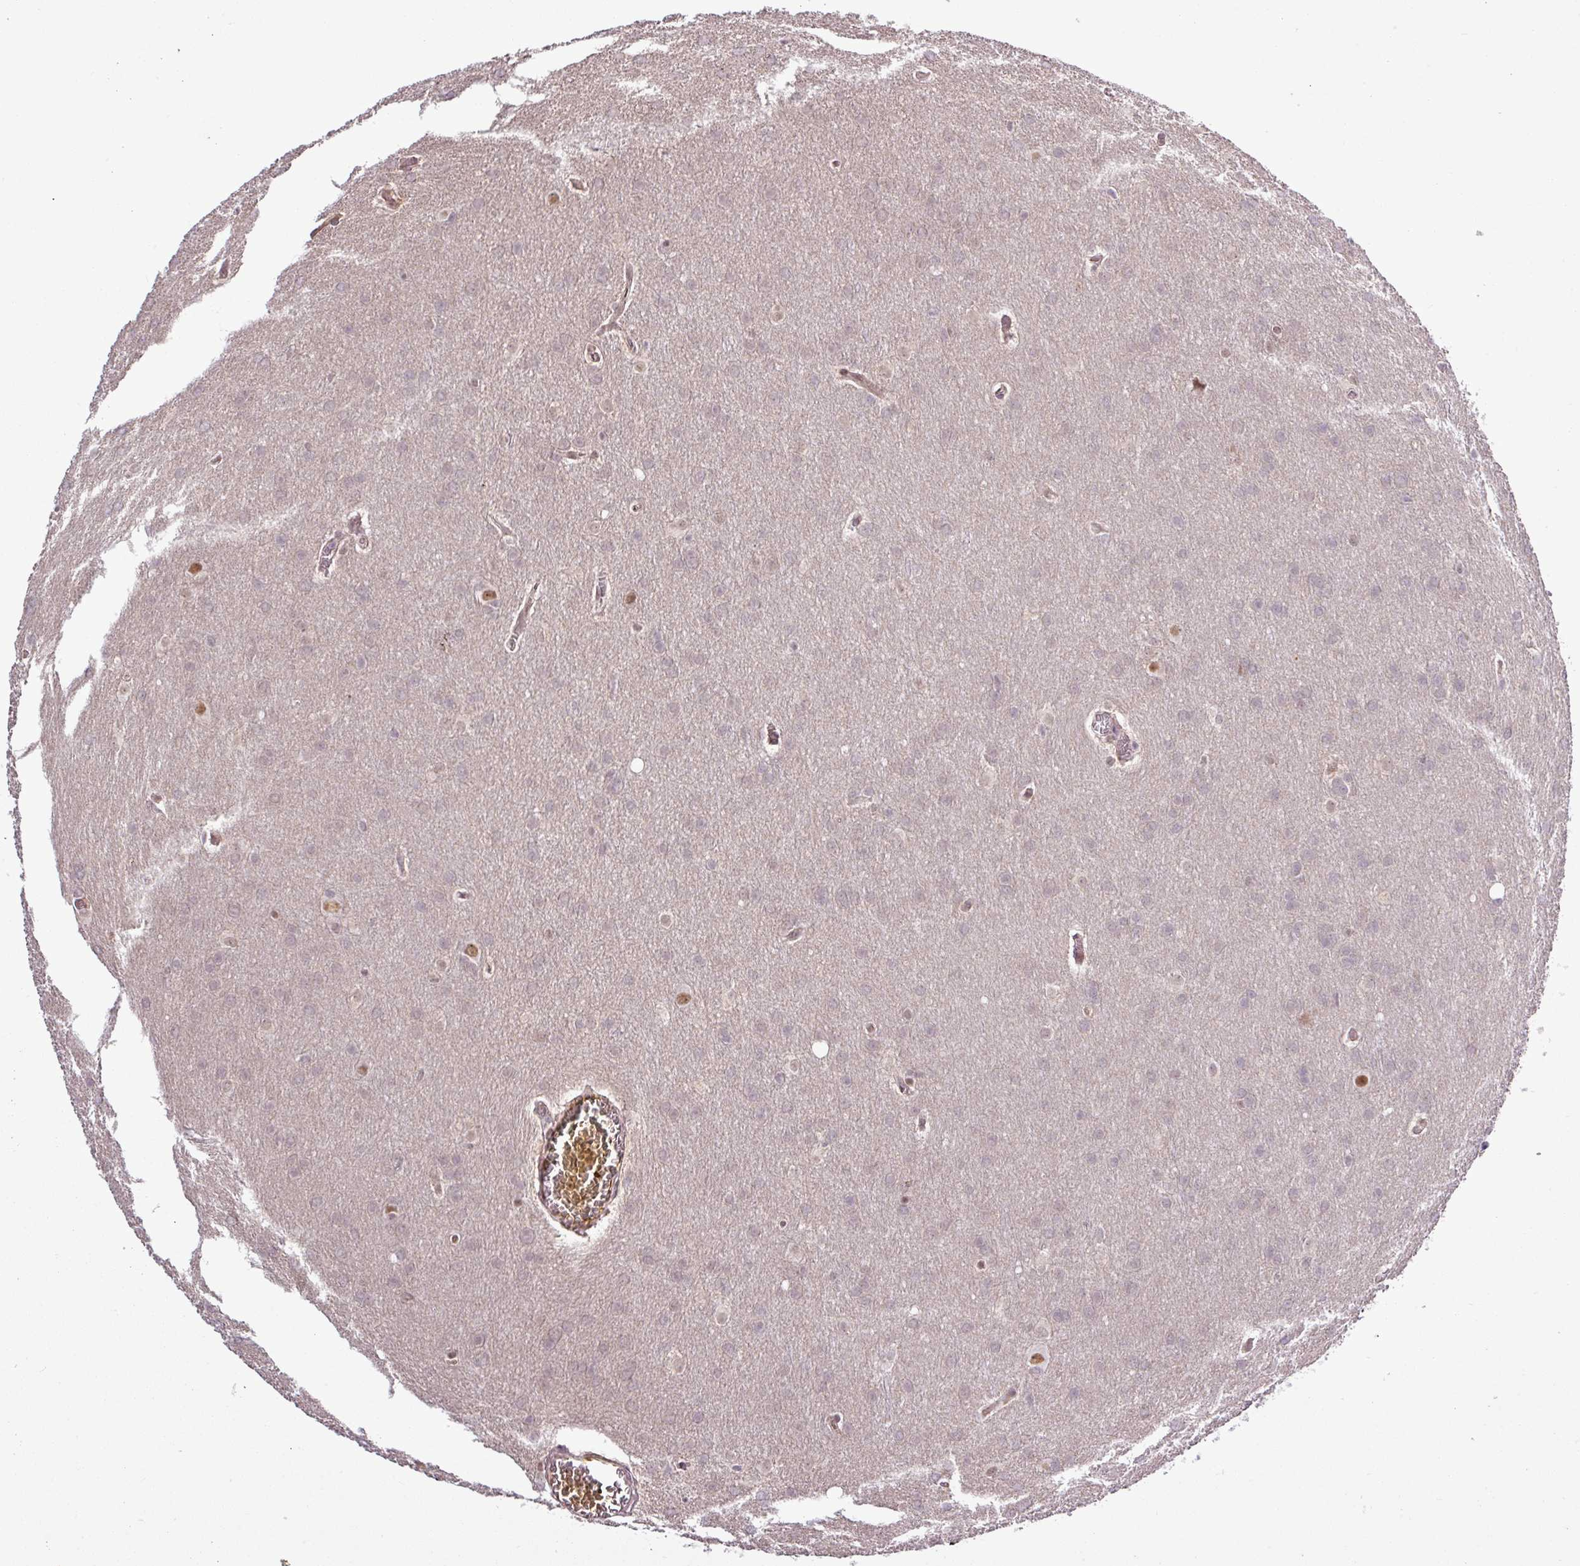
{"staining": {"intensity": "negative", "quantity": "none", "location": "none"}, "tissue": "glioma", "cell_type": "Tumor cells", "image_type": "cancer", "snomed": [{"axis": "morphology", "description": "Glioma, malignant, Low grade"}, {"axis": "topography", "description": "Brain"}], "caption": "This is an IHC image of glioma. There is no staining in tumor cells.", "gene": "GPT2", "patient": {"sex": "female", "age": 32}}